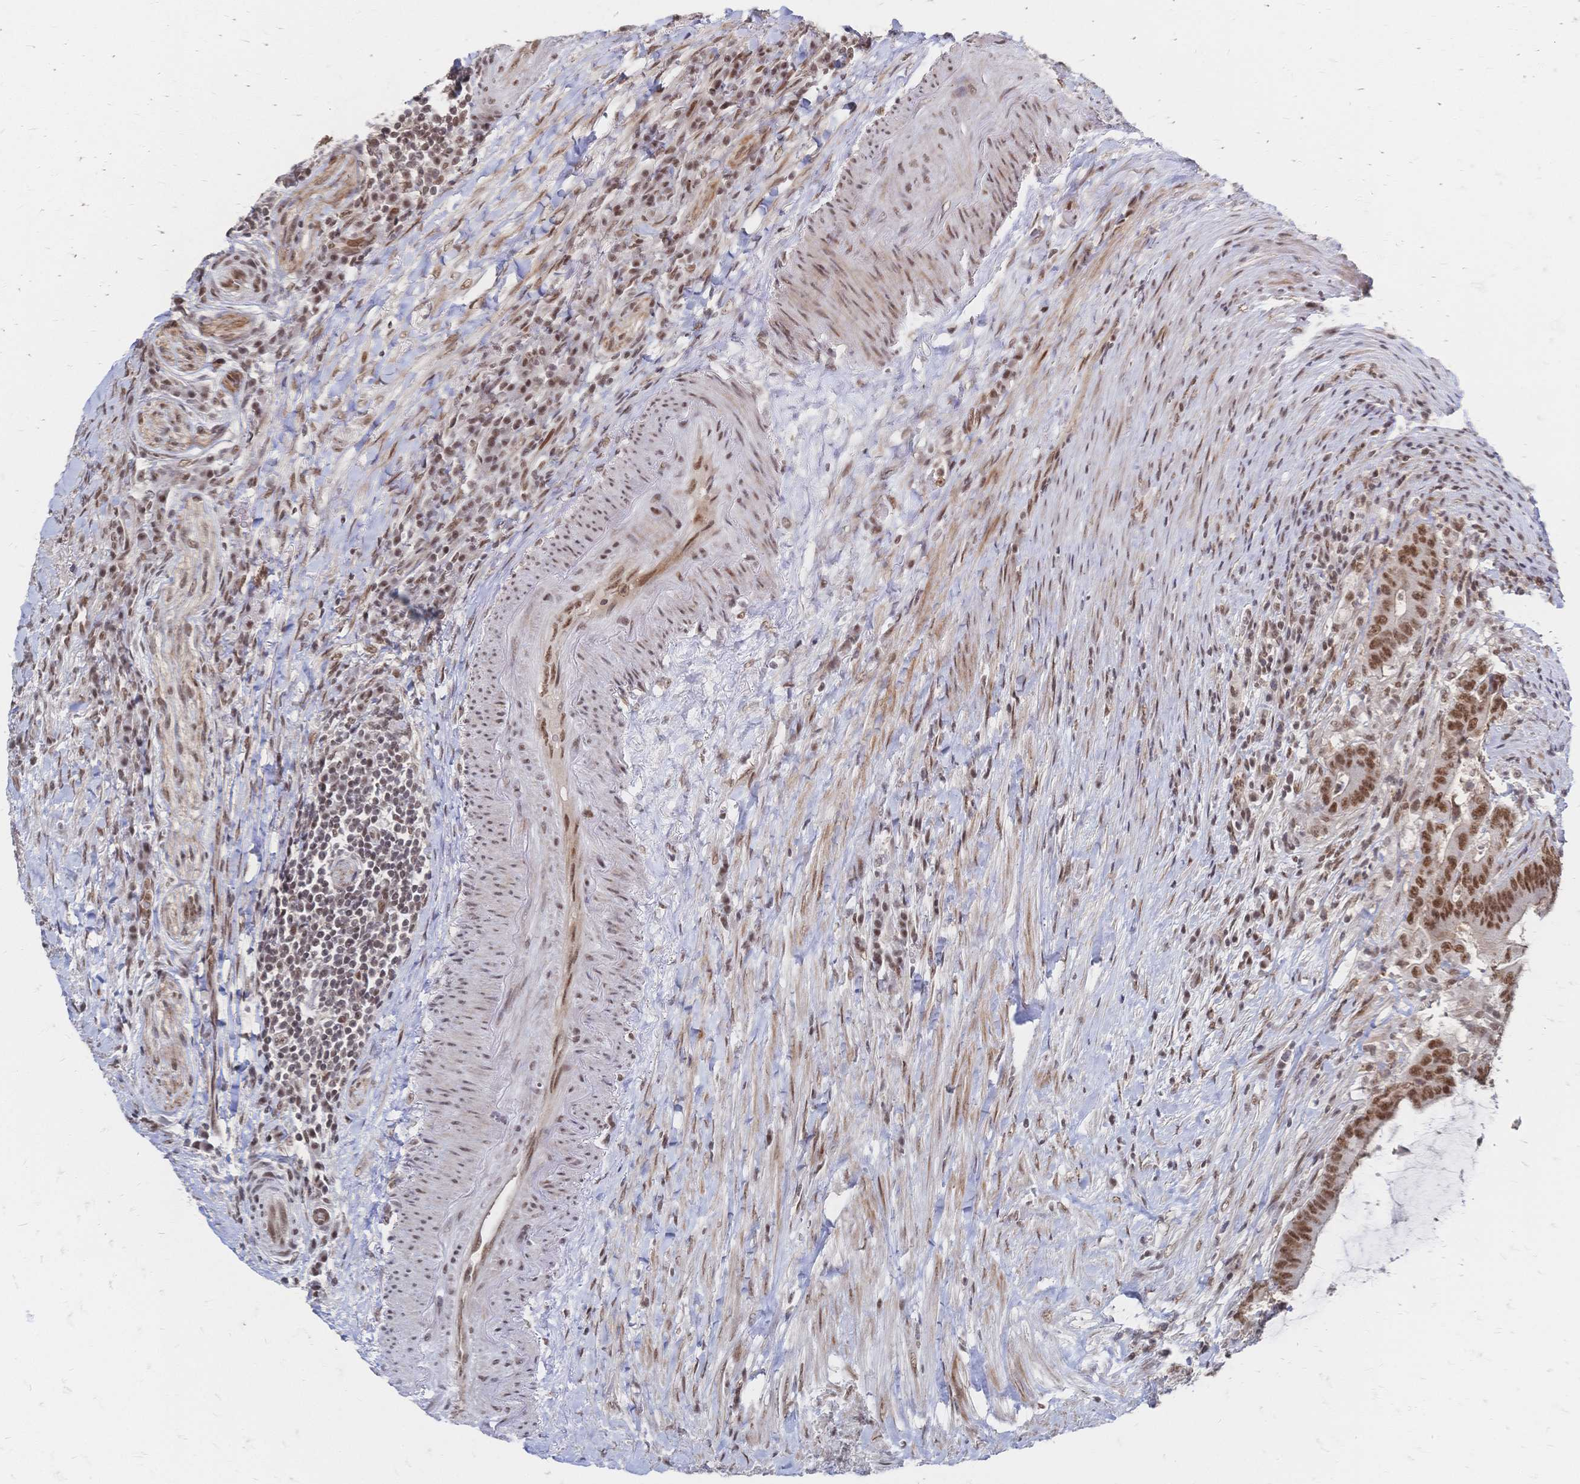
{"staining": {"intensity": "moderate", "quantity": ">75%", "location": "nuclear"}, "tissue": "colorectal cancer", "cell_type": "Tumor cells", "image_type": "cancer", "snomed": [{"axis": "morphology", "description": "Adenocarcinoma, NOS"}, {"axis": "topography", "description": "Colon"}], "caption": "Tumor cells demonstrate moderate nuclear staining in approximately >75% of cells in colorectal cancer (adenocarcinoma). The staining was performed using DAB (3,3'-diaminobenzidine), with brown indicating positive protein expression. Nuclei are stained blue with hematoxylin.", "gene": "NELFA", "patient": {"sex": "female", "age": 43}}